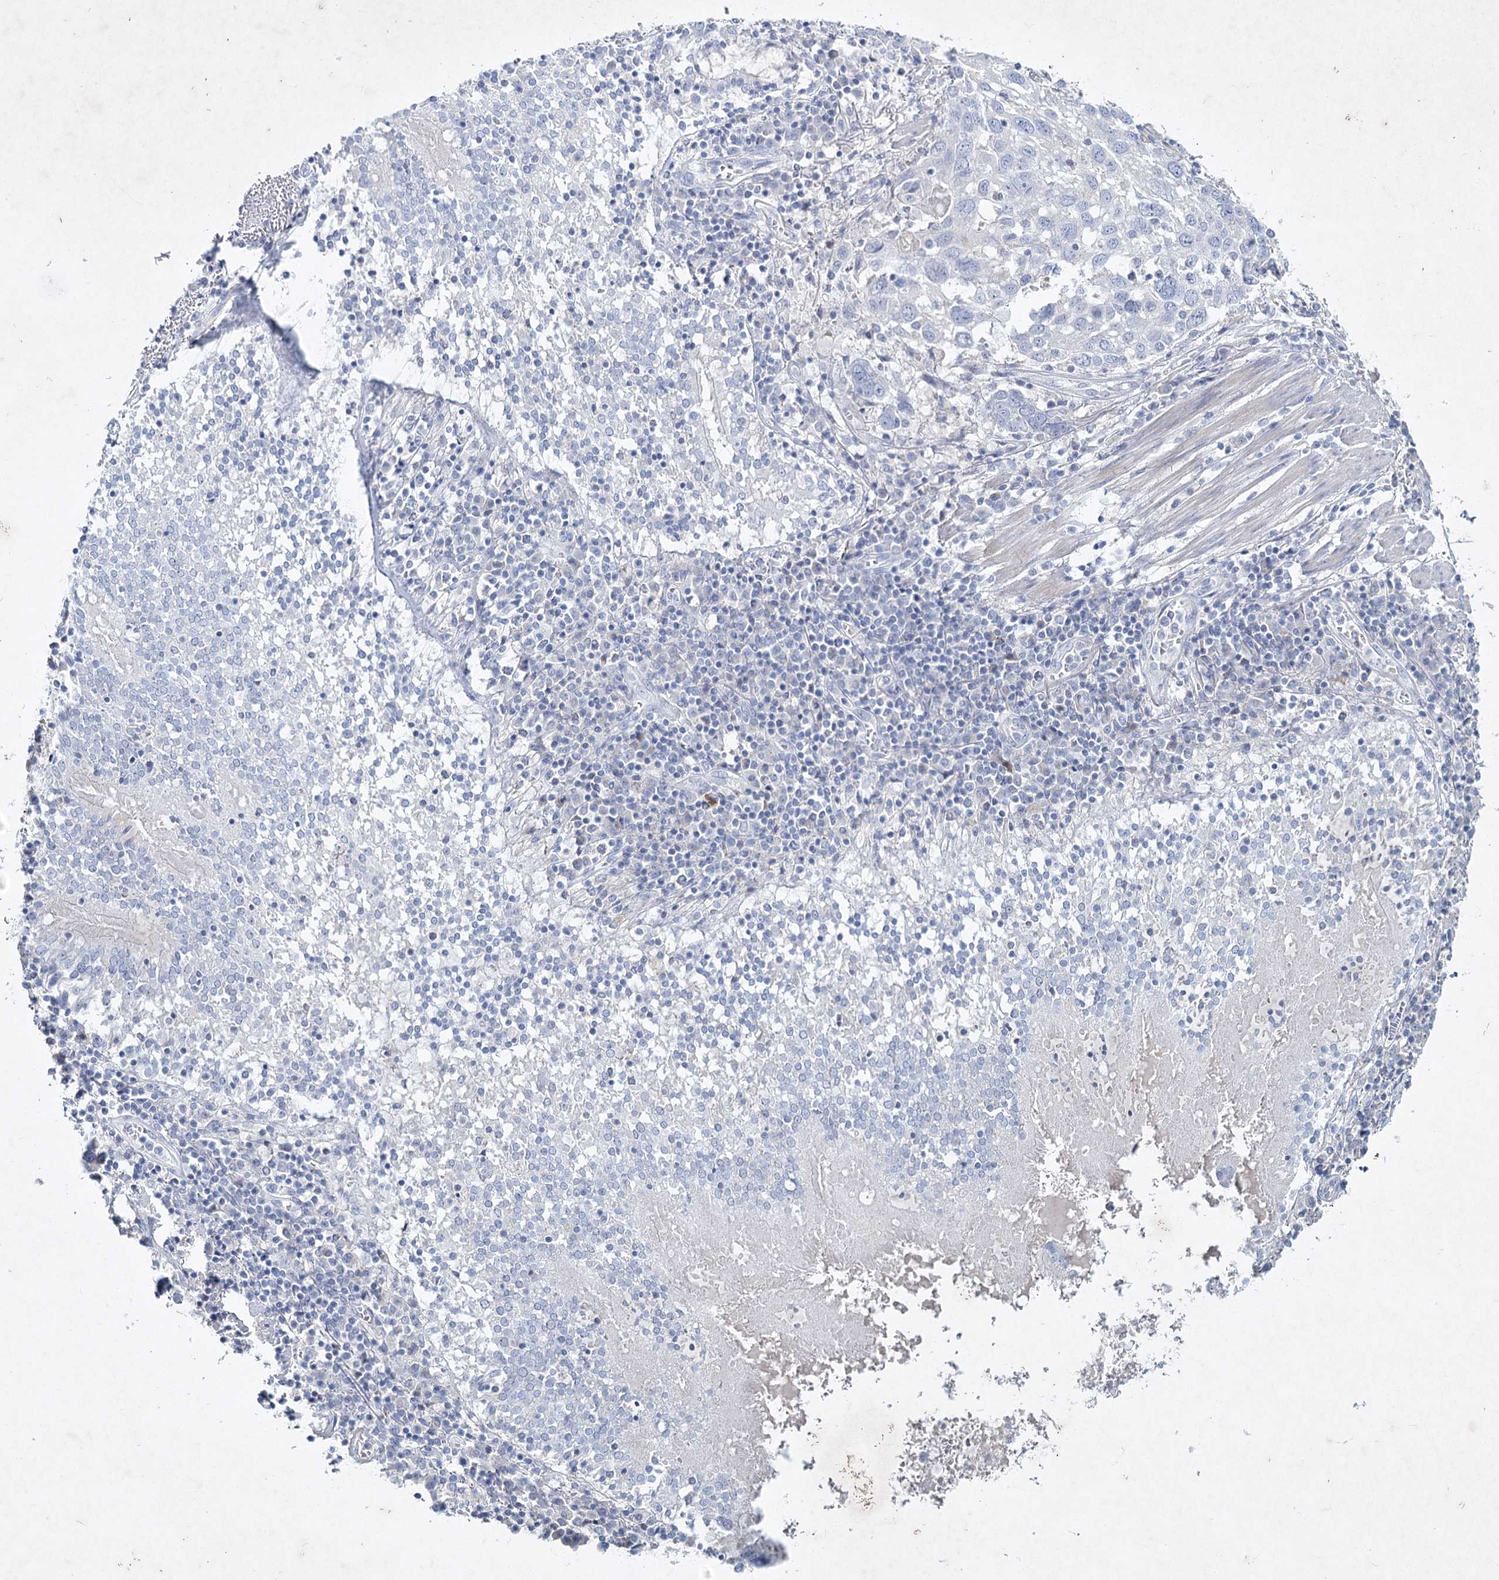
{"staining": {"intensity": "negative", "quantity": "none", "location": "none"}, "tissue": "lung cancer", "cell_type": "Tumor cells", "image_type": "cancer", "snomed": [{"axis": "morphology", "description": "Squamous cell carcinoma, NOS"}, {"axis": "topography", "description": "Lung"}], "caption": "Immunohistochemical staining of lung cancer (squamous cell carcinoma) shows no significant staining in tumor cells.", "gene": "MAP3K13", "patient": {"sex": "male", "age": 65}}